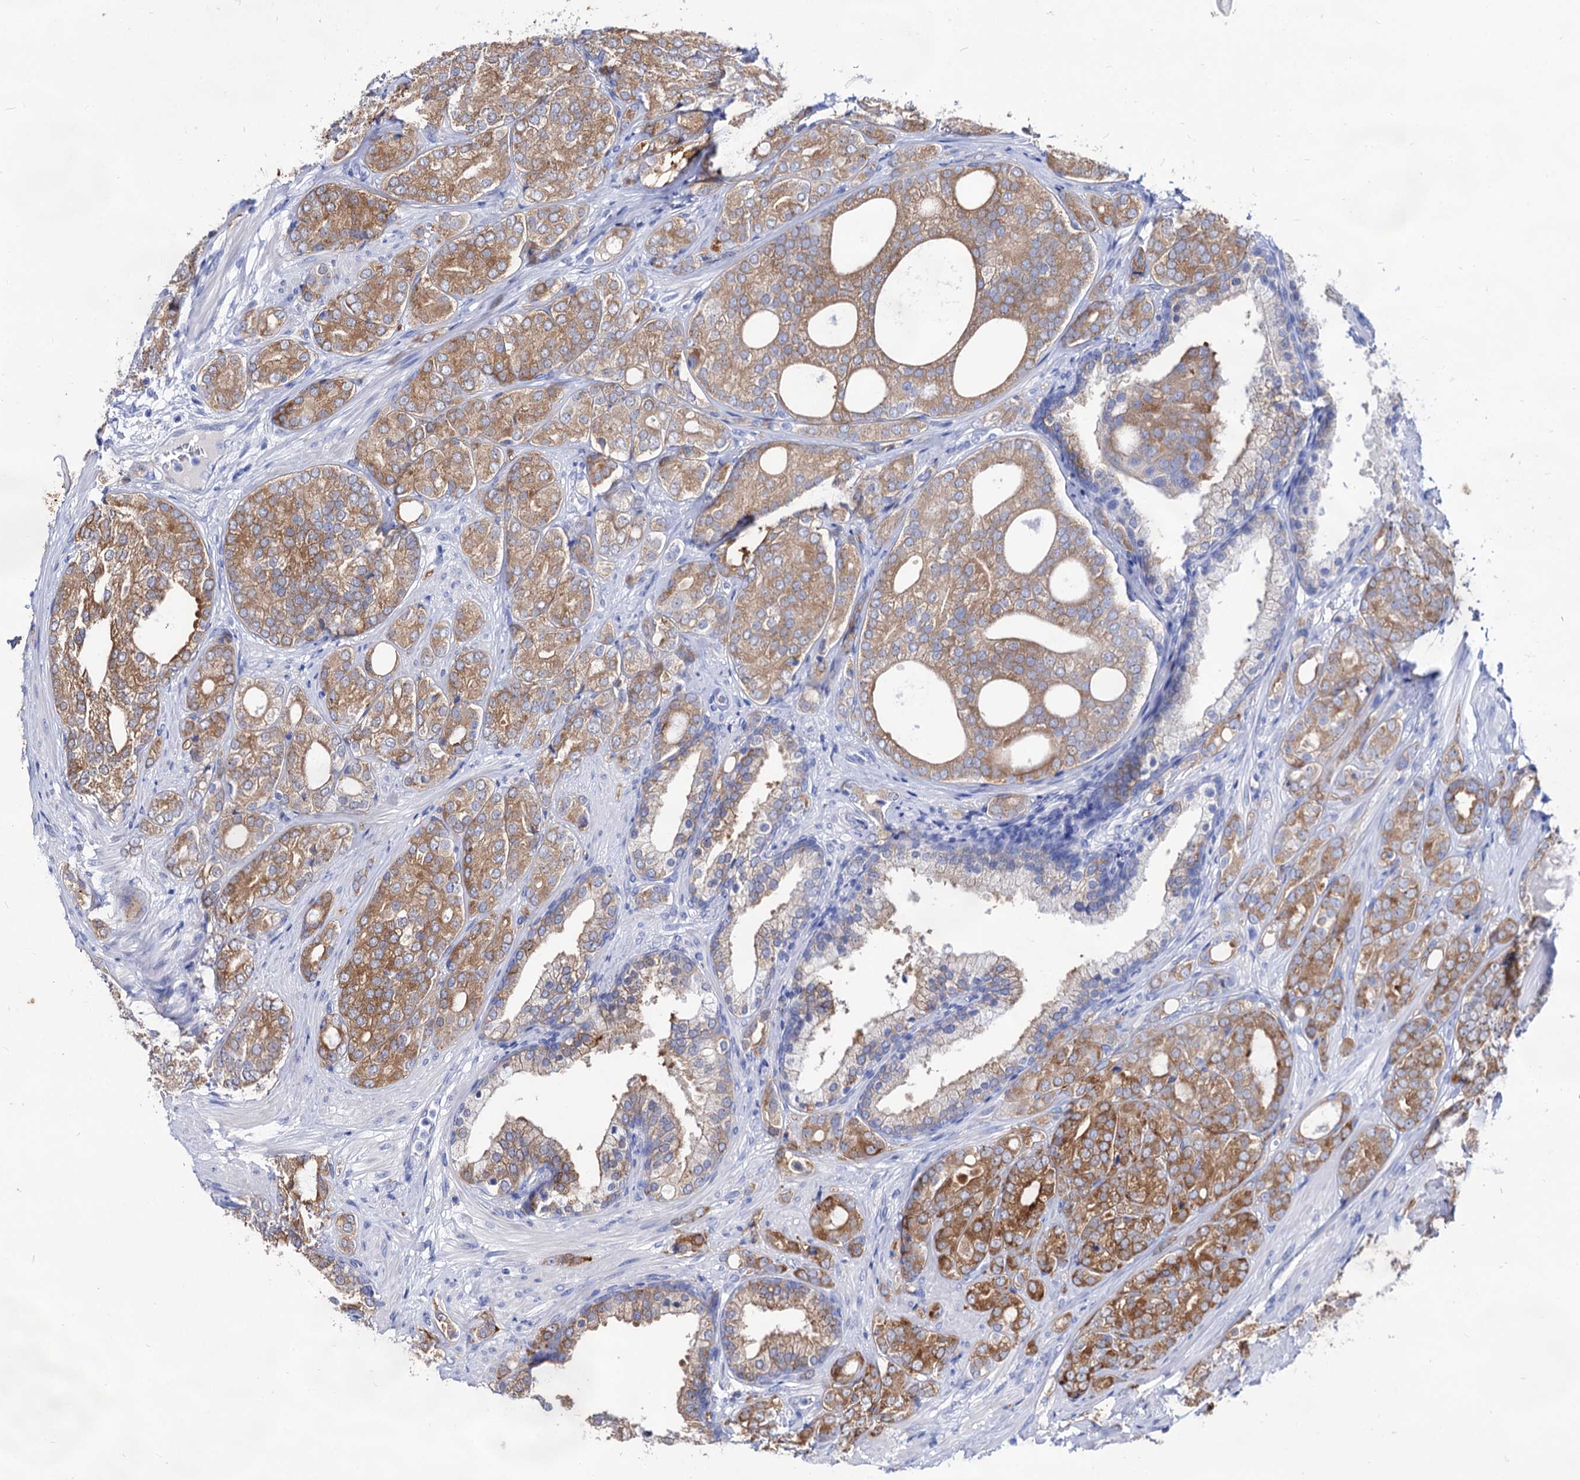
{"staining": {"intensity": "strong", "quantity": ">75%", "location": "cytoplasmic/membranous"}, "tissue": "prostate cancer", "cell_type": "Tumor cells", "image_type": "cancer", "snomed": [{"axis": "morphology", "description": "Adenocarcinoma, High grade"}, {"axis": "topography", "description": "Prostate"}], "caption": "Immunohistochemistry (DAB (3,3'-diaminobenzidine)) staining of prostate high-grade adenocarcinoma exhibits strong cytoplasmic/membranous protein positivity in about >75% of tumor cells.", "gene": "ARFIP2", "patient": {"sex": "male", "age": 60}}